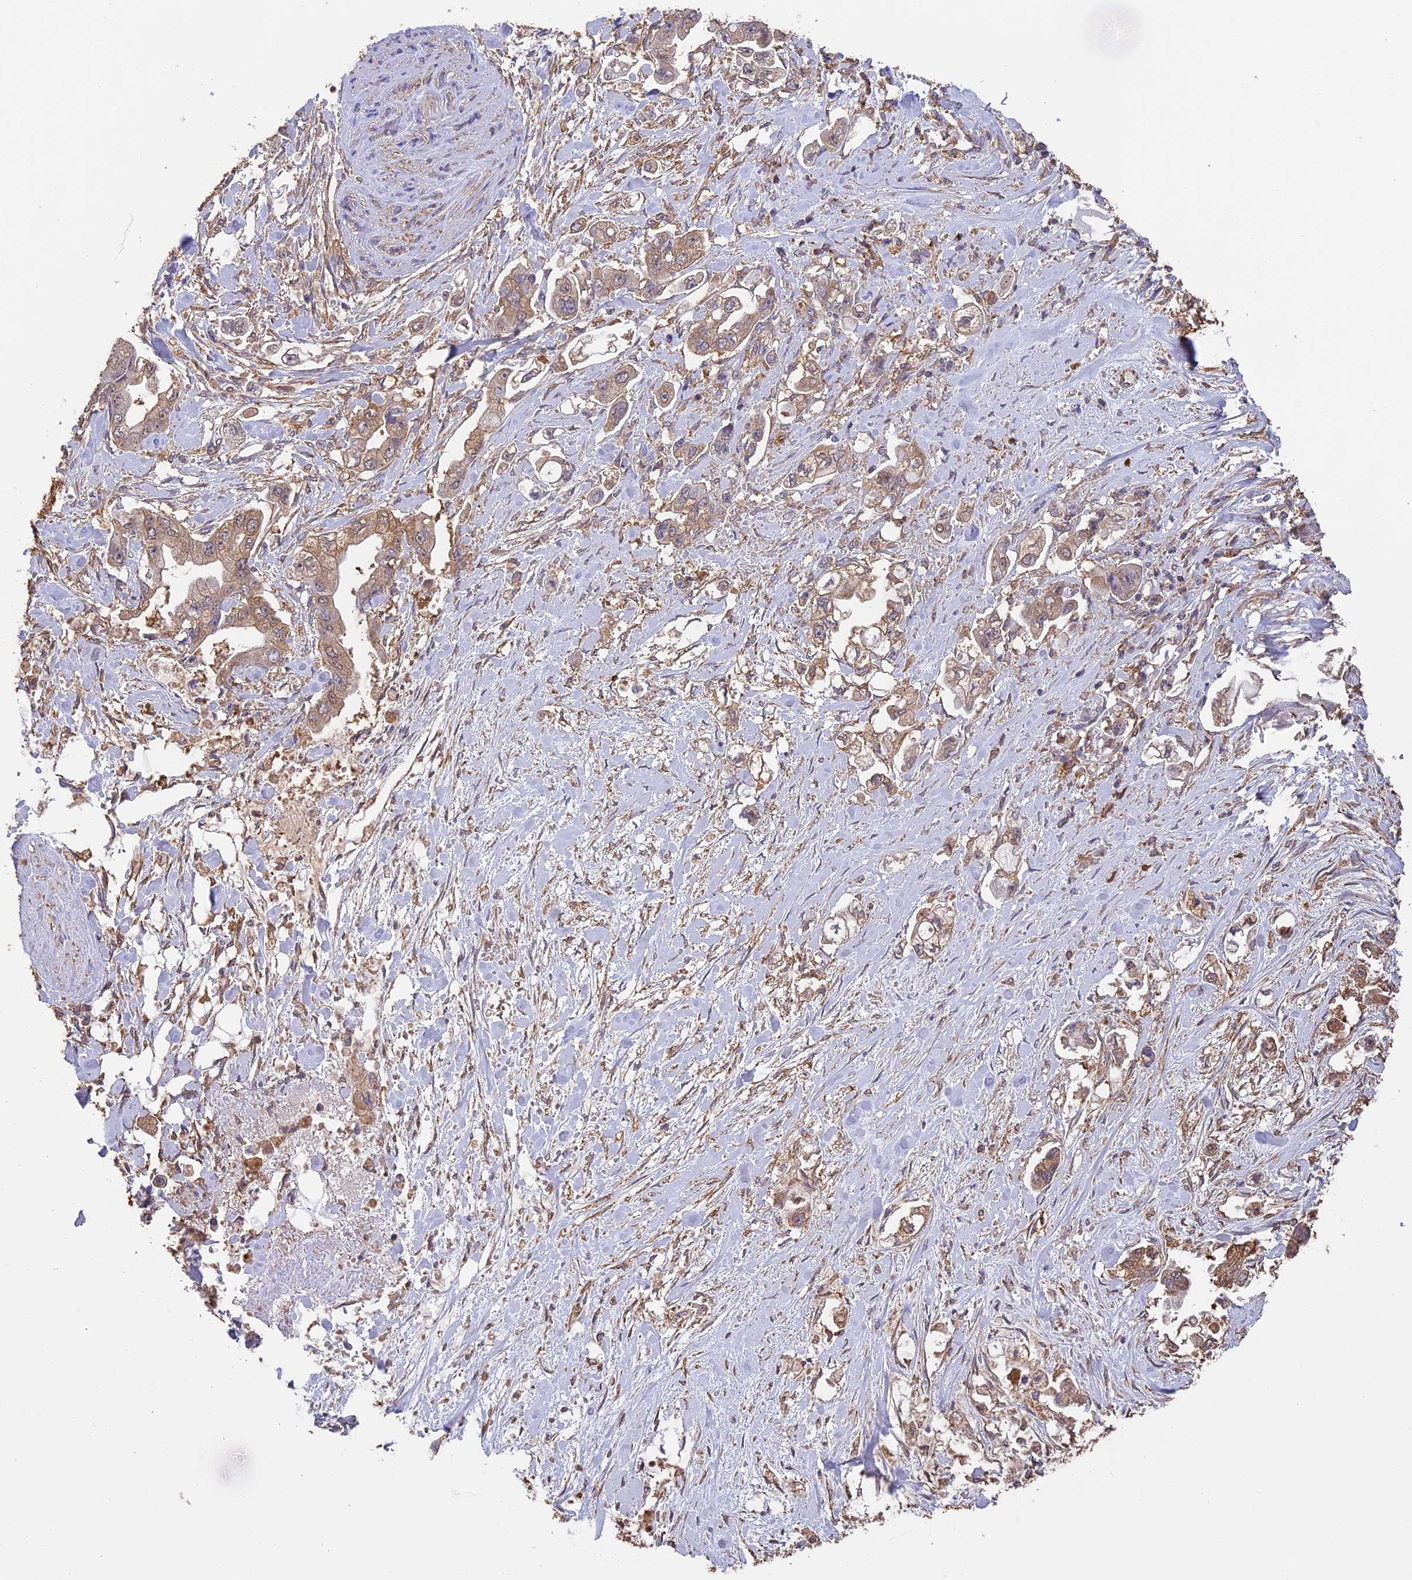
{"staining": {"intensity": "weak", "quantity": ">75%", "location": "cytoplasmic/membranous,nuclear"}, "tissue": "stomach cancer", "cell_type": "Tumor cells", "image_type": "cancer", "snomed": [{"axis": "morphology", "description": "Adenocarcinoma, NOS"}, {"axis": "topography", "description": "Stomach"}], "caption": "This histopathology image reveals immunohistochemistry (IHC) staining of stomach adenocarcinoma, with low weak cytoplasmic/membranous and nuclear positivity in about >75% of tumor cells.", "gene": "ARHGAP19", "patient": {"sex": "male", "age": 62}}